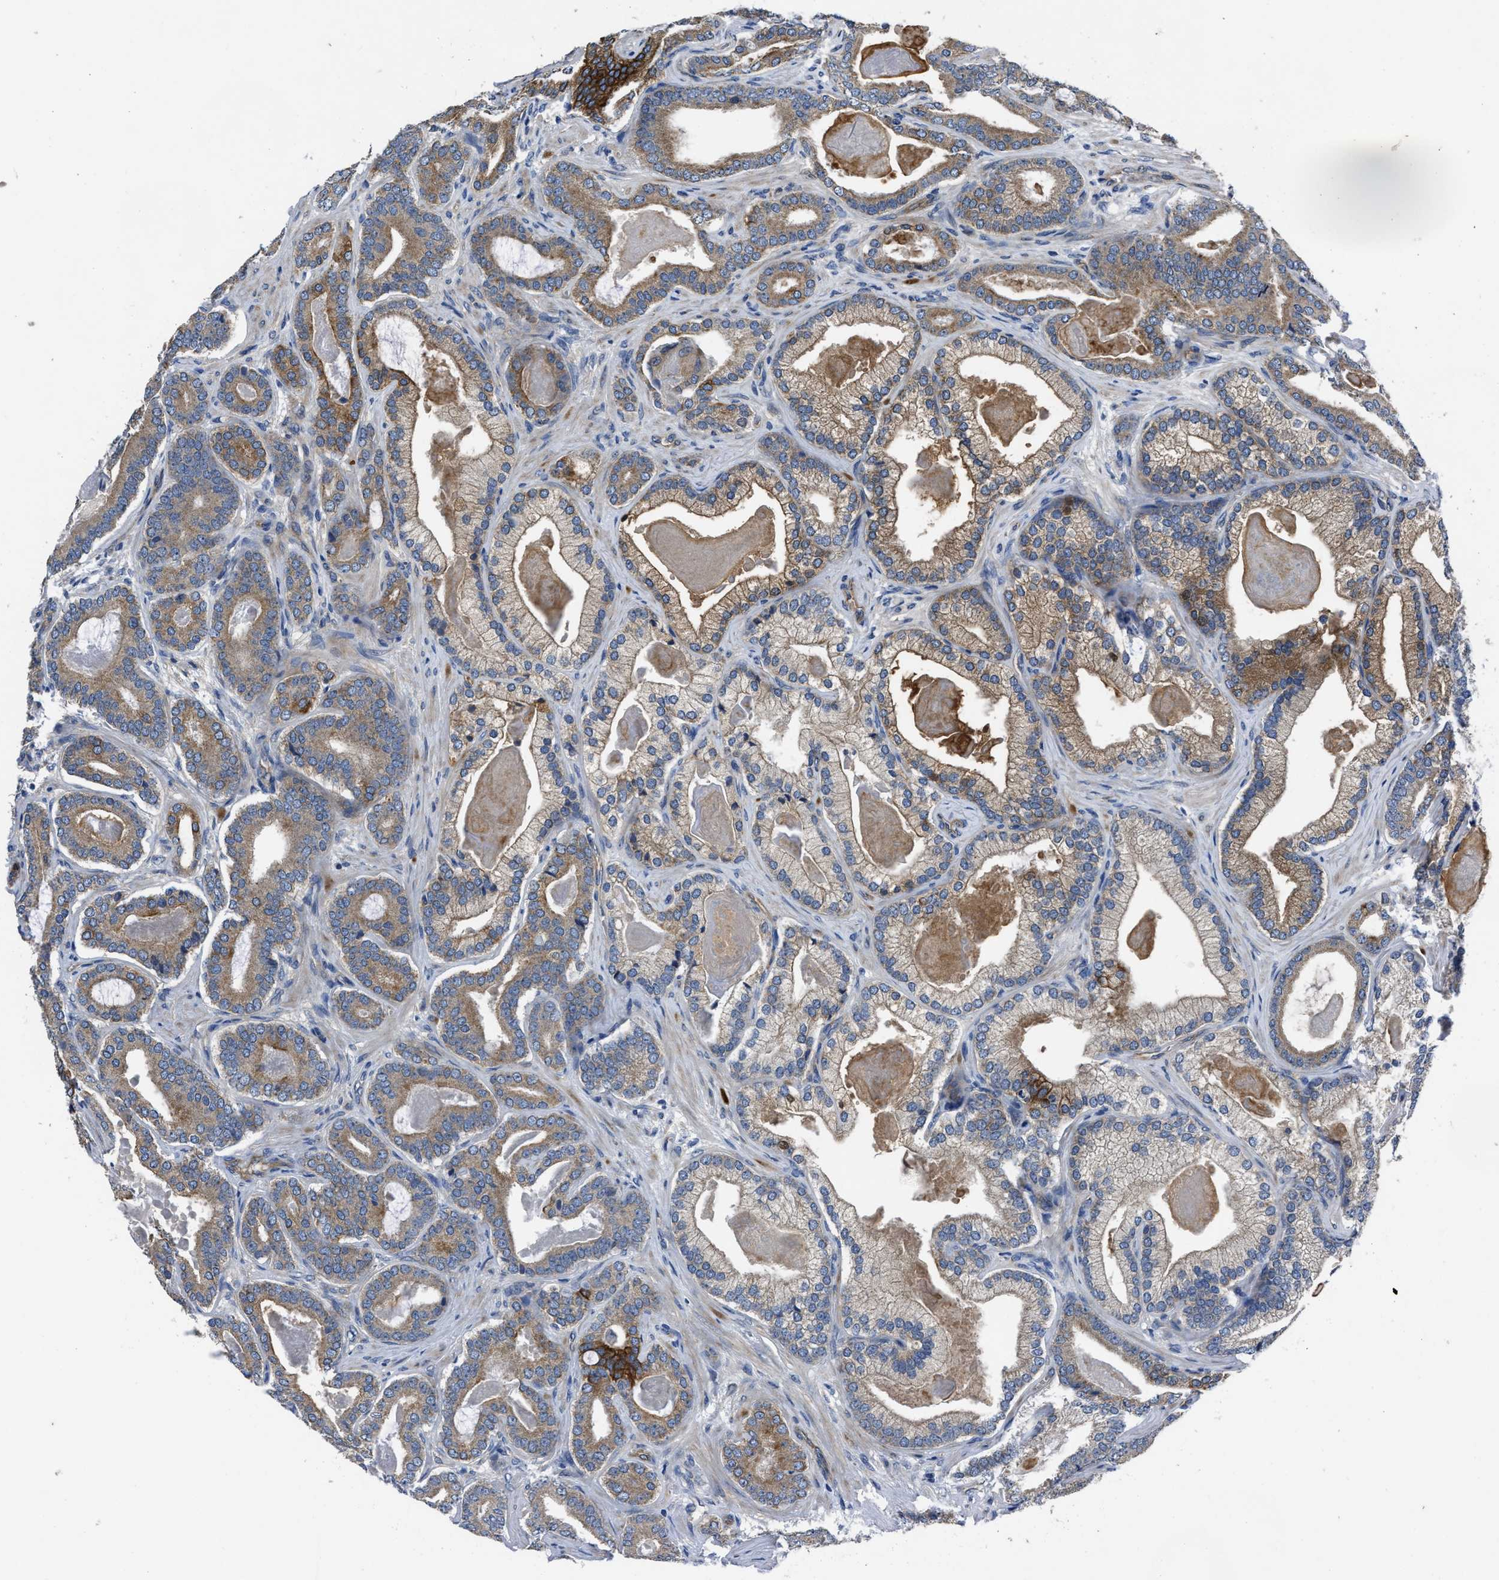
{"staining": {"intensity": "weak", "quantity": ">75%", "location": "cytoplasmic/membranous"}, "tissue": "prostate cancer", "cell_type": "Tumor cells", "image_type": "cancer", "snomed": [{"axis": "morphology", "description": "Adenocarcinoma, High grade"}, {"axis": "topography", "description": "Prostate"}], "caption": "This is a histology image of IHC staining of prostate cancer, which shows weak staining in the cytoplasmic/membranous of tumor cells.", "gene": "ERC1", "patient": {"sex": "male", "age": 60}}